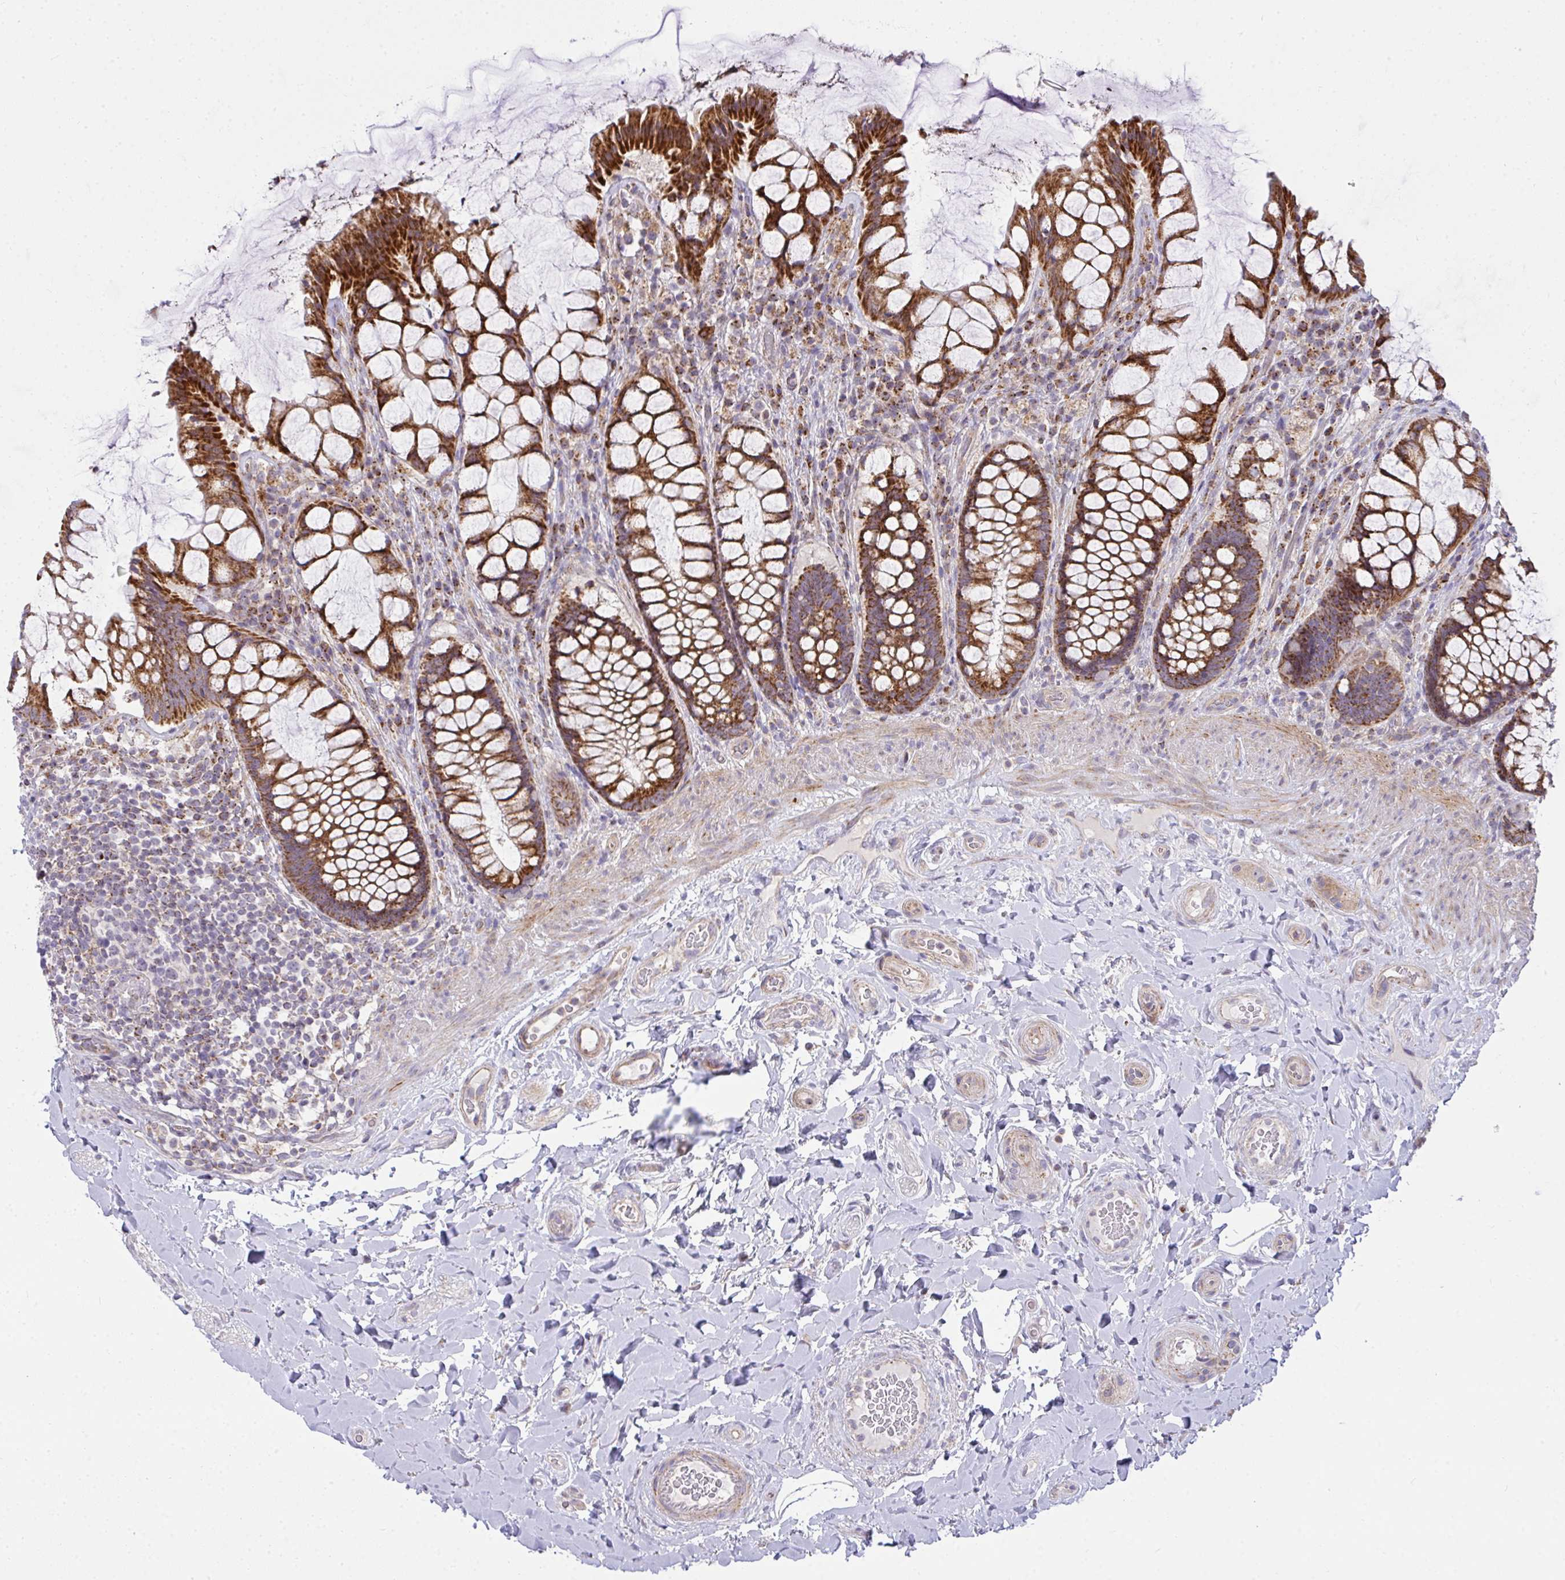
{"staining": {"intensity": "strong", "quantity": ">75%", "location": "cytoplasmic/membranous"}, "tissue": "rectum", "cell_type": "Glandular cells", "image_type": "normal", "snomed": [{"axis": "morphology", "description": "Normal tissue, NOS"}, {"axis": "topography", "description": "Rectum"}], "caption": "DAB immunohistochemical staining of normal human rectum reveals strong cytoplasmic/membranous protein staining in approximately >75% of glandular cells. (Stains: DAB in brown, nuclei in blue, Microscopy: brightfield microscopy at high magnification).", "gene": "SRRM4", "patient": {"sex": "female", "age": 58}}